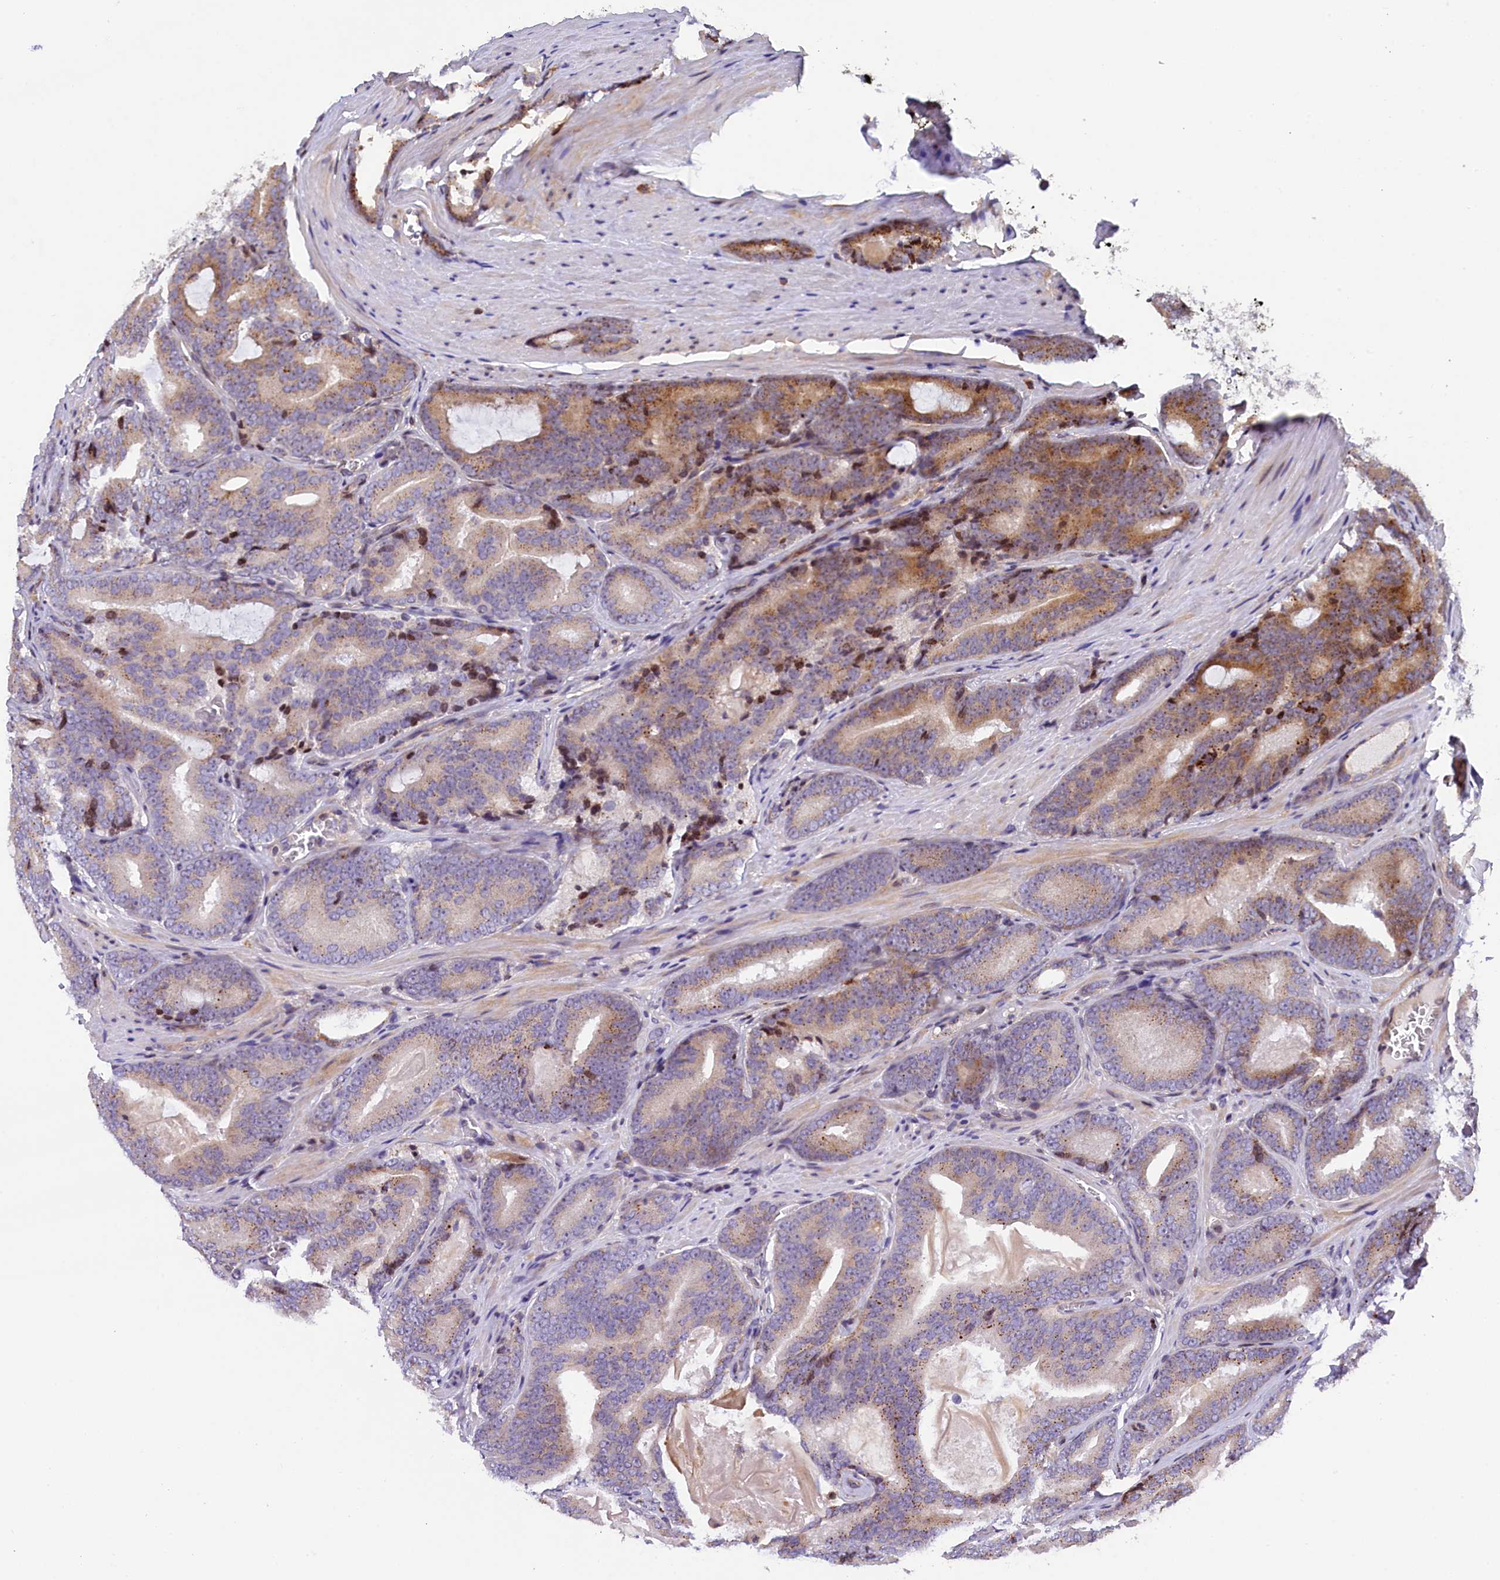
{"staining": {"intensity": "moderate", "quantity": "<25%", "location": "cytoplasmic/membranous"}, "tissue": "prostate cancer", "cell_type": "Tumor cells", "image_type": "cancer", "snomed": [{"axis": "morphology", "description": "Adenocarcinoma, High grade"}, {"axis": "topography", "description": "Prostate"}], "caption": "Tumor cells demonstrate moderate cytoplasmic/membranous positivity in approximately <25% of cells in prostate cancer. (DAB IHC, brown staining for protein, blue staining for nuclei).", "gene": "TGDS", "patient": {"sex": "male", "age": 66}}